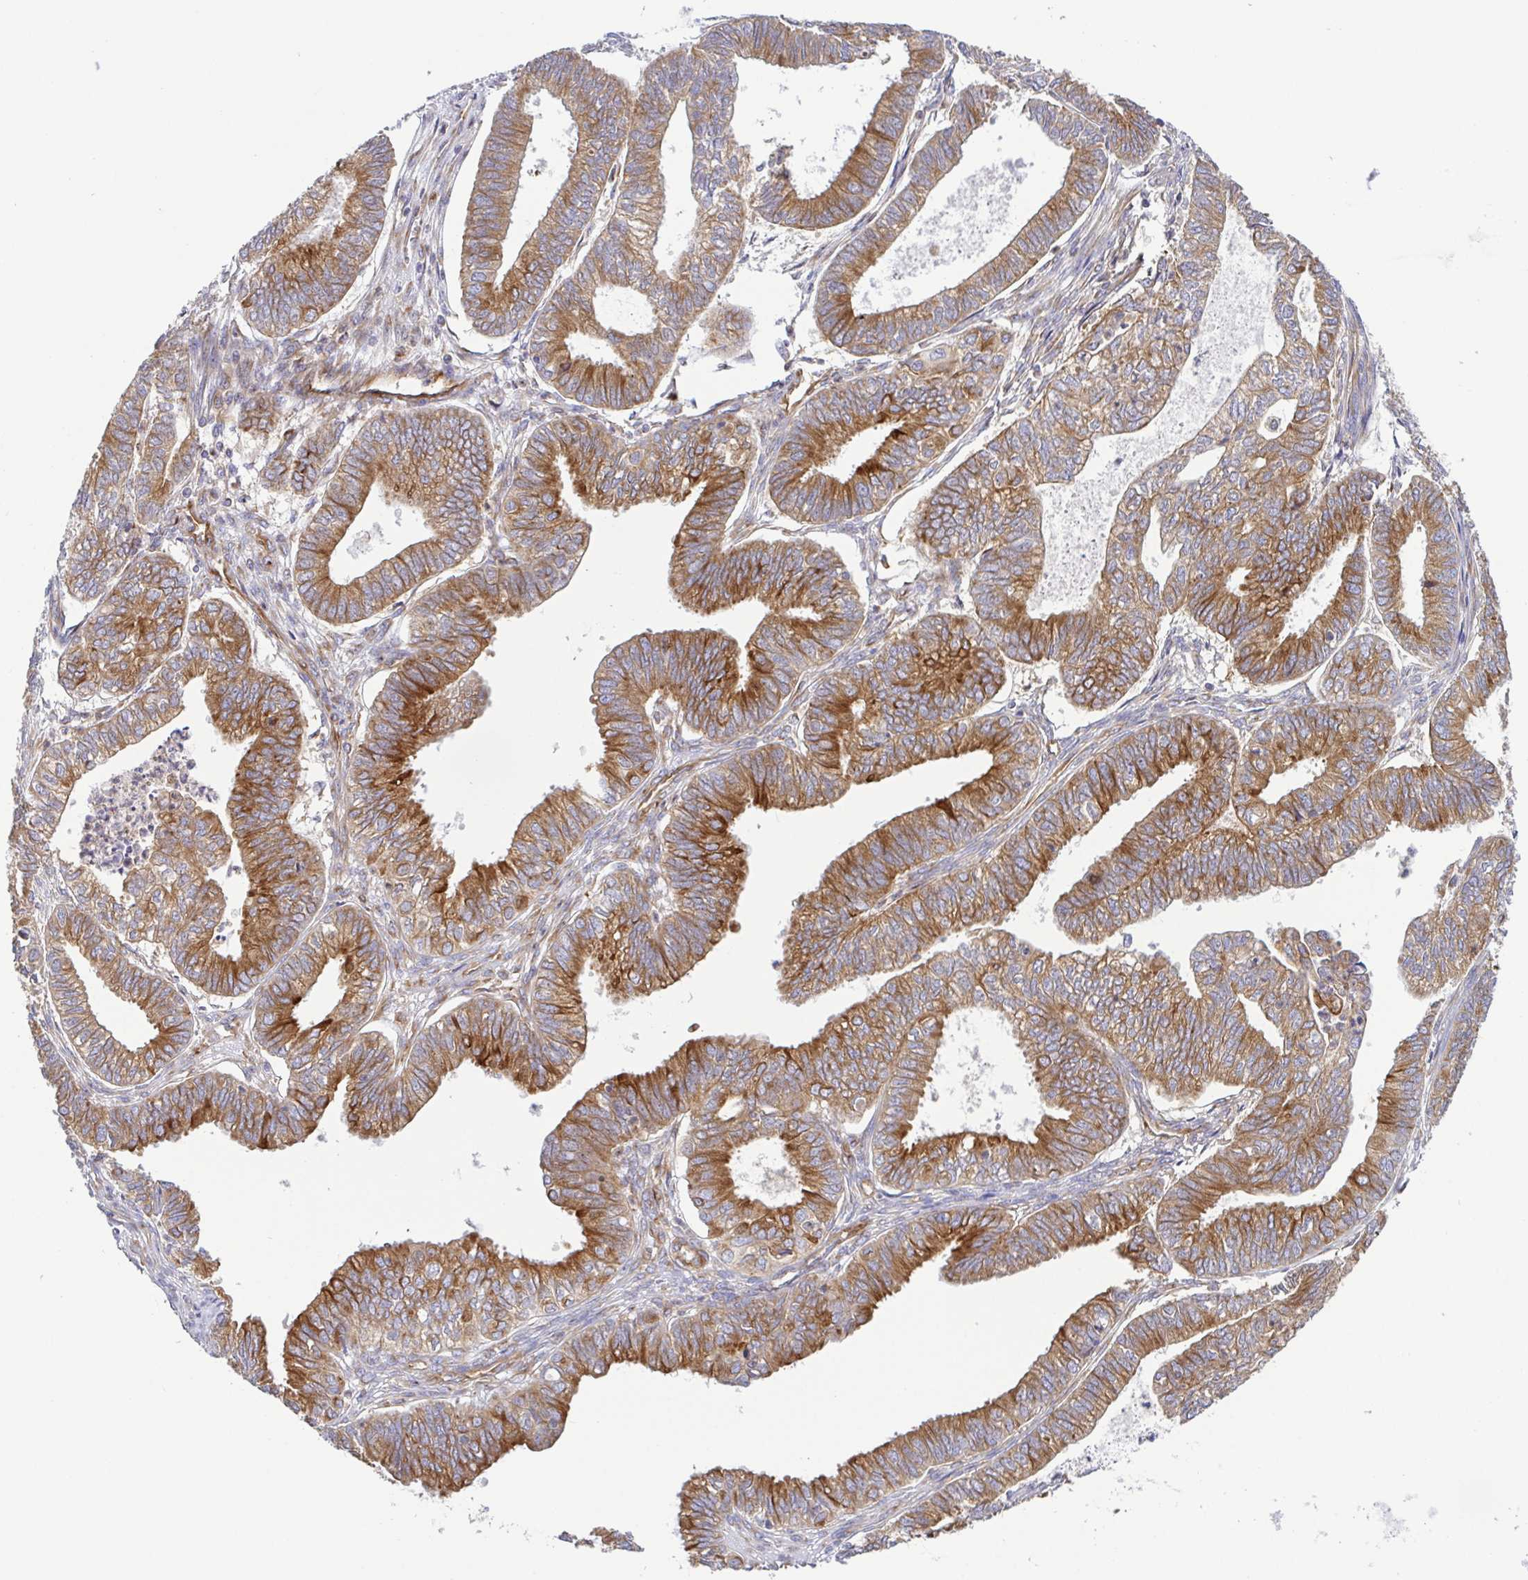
{"staining": {"intensity": "moderate", "quantity": "25%-75%", "location": "cytoplasmic/membranous"}, "tissue": "ovarian cancer", "cell_type": "Tumor cells", "image_type": "cancer", "snomed": [{"axis": "morphology", "description": "Carcinoma, endometroid"}, {"axis": "topography", "description": "Ovary"}], "caption": "About 25%-75% of tumor cells in ovarian endometroid carcinoma demonstrate moderate cytoplasmic/membranous protein staining as visualized by brown immunohistochemical staining.", "gene": "KIF5B", "patient": {"sex": "female", "age": 64}}